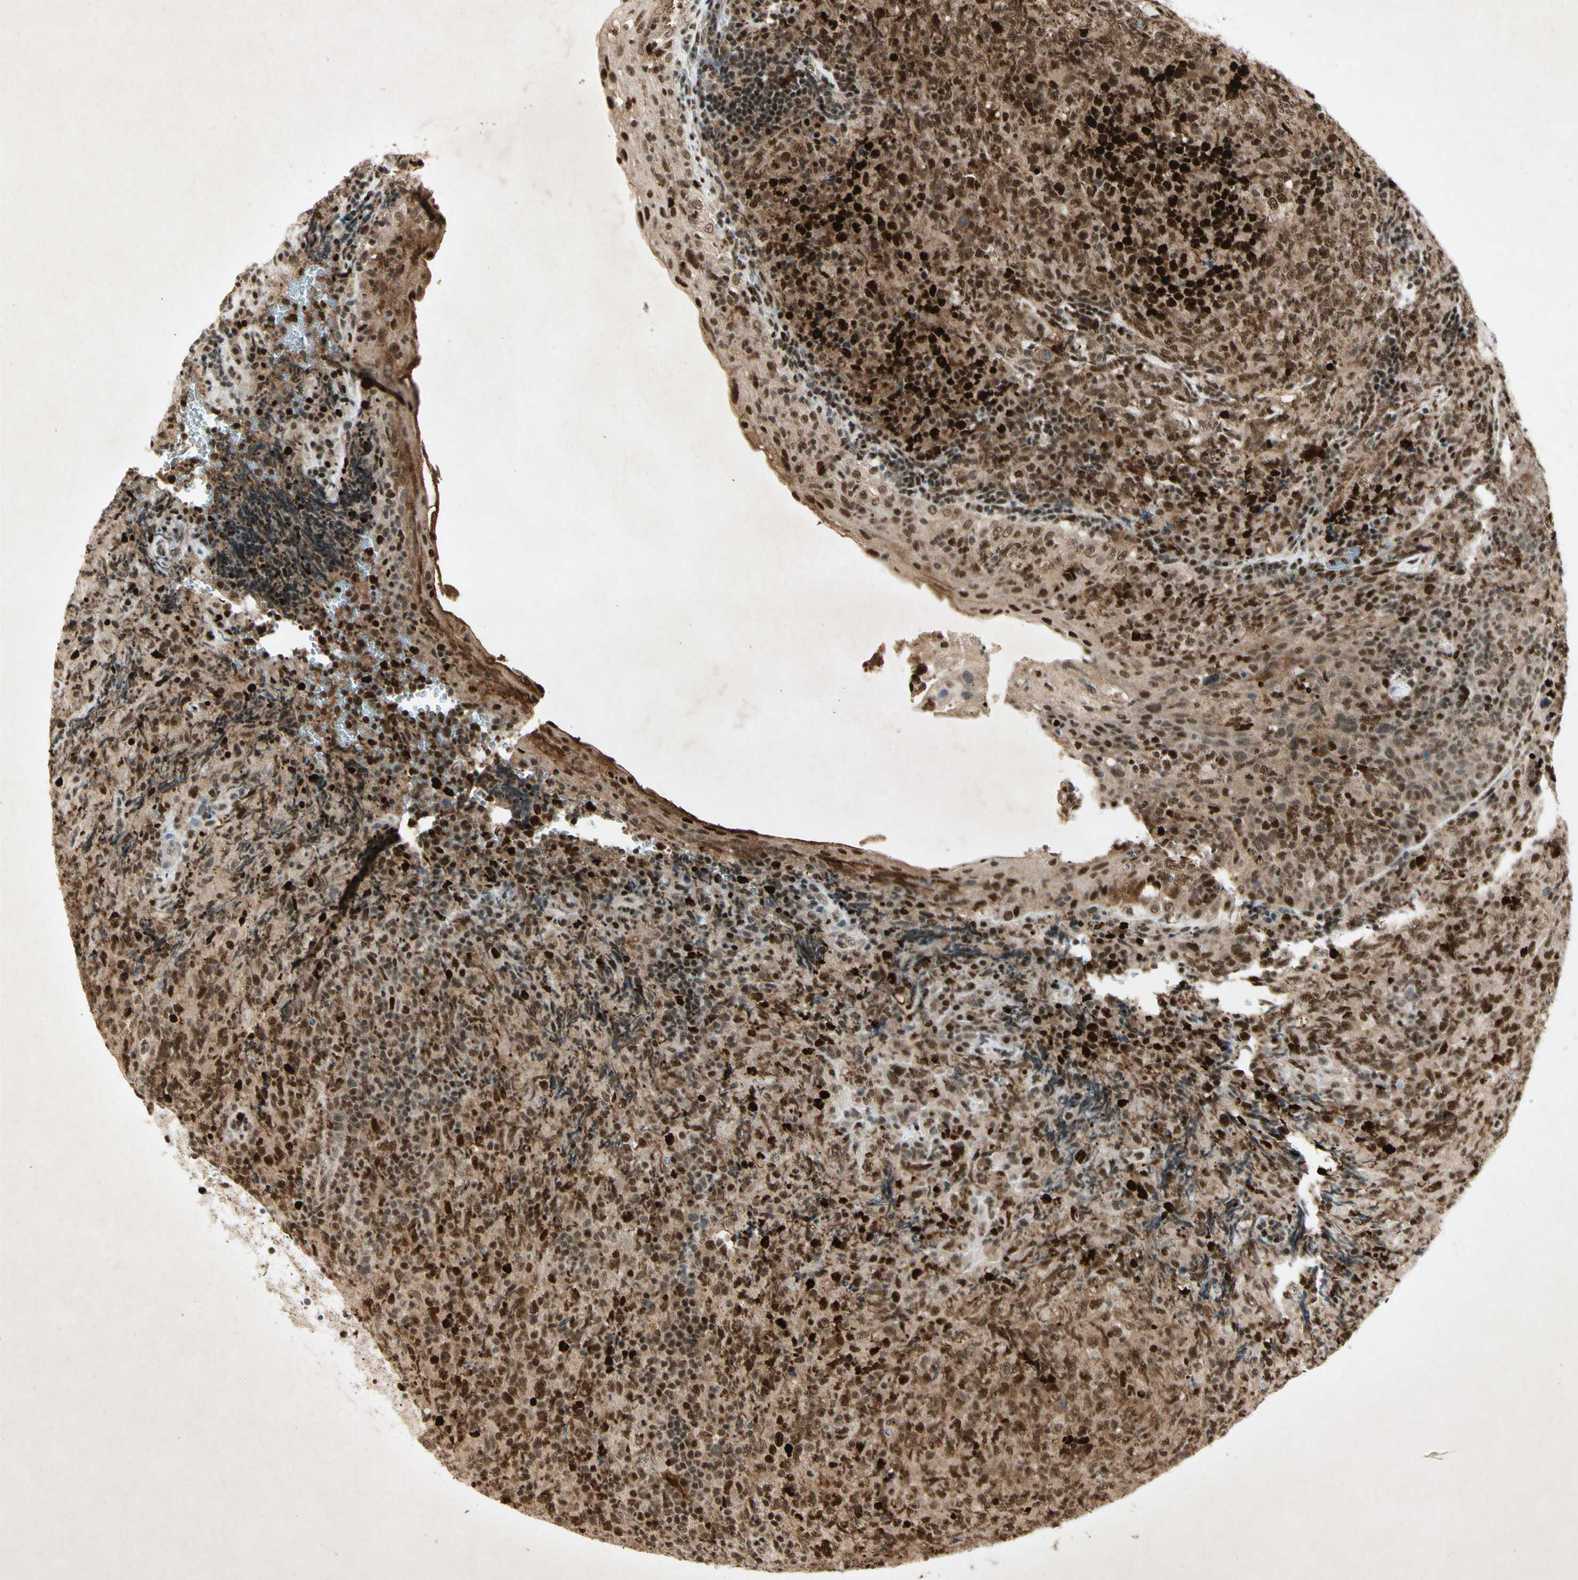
{"staining": {"intensity": "strong", "quantity": ">75%", "location": "cytoplasmic/membranous,nuclear"}, "tissue": "lymphoma", "cell_type": "Tumor cells", "image_type": "cancer", "snomed": [{"axis": "morphology", "description": "Malignant lymphoma, non-Hodgkin's type, High grade"}, {"axis": "topography", "description": "Tonsil"}], "caption": "Protein expression analysis of human lymphoma reveals strong cytoplasmic/membranous and nuclear expression in about >75% of tumor cells.", "gene": "RNF43", "patient": {"sex": "female", "age": 36}}